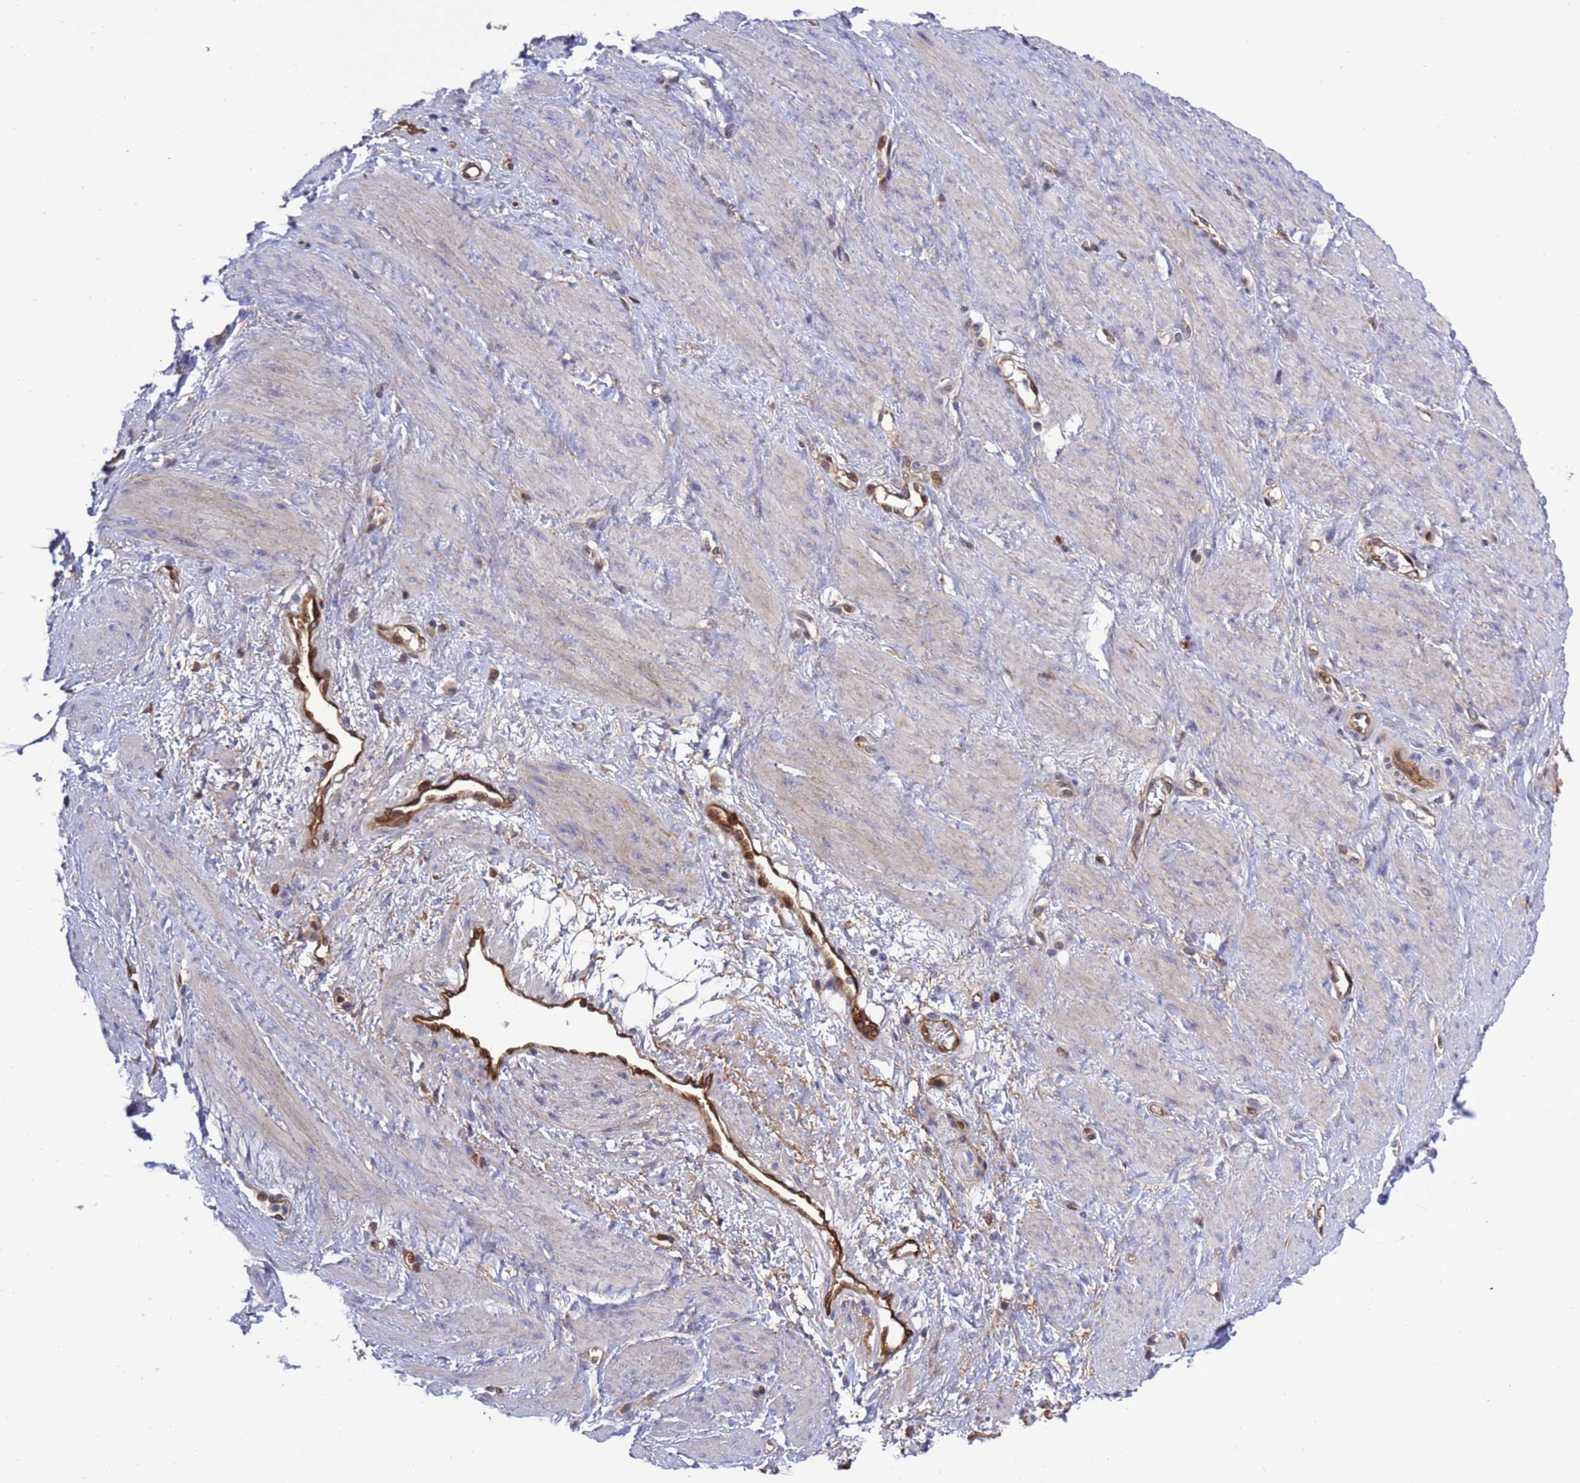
{"staining": {"intensity": "negative", "quantity": "none", "location": "none"}, "tissue": "smooth muscle", "cell_type": "Smooth muscle cells", "image_type": "normal", "snomed": [{"axis": "morphology", "description": "Normal tissue, NOS"}, {"axis": "topography", "description": "Smooth muscle"}, {"axis": "topography", "description": "Uterus"}], "caption": "The histopathology image demonstrates no significant staining in smooth muscle cells of smooth muscle. Brightfield microscopy of immunohistochemistry stained with DAB (brown) and hematoxylin (blue), captured at high magnification.", "gene": "FOXRED1", "patient": {"sex": "female", "age": 39}}